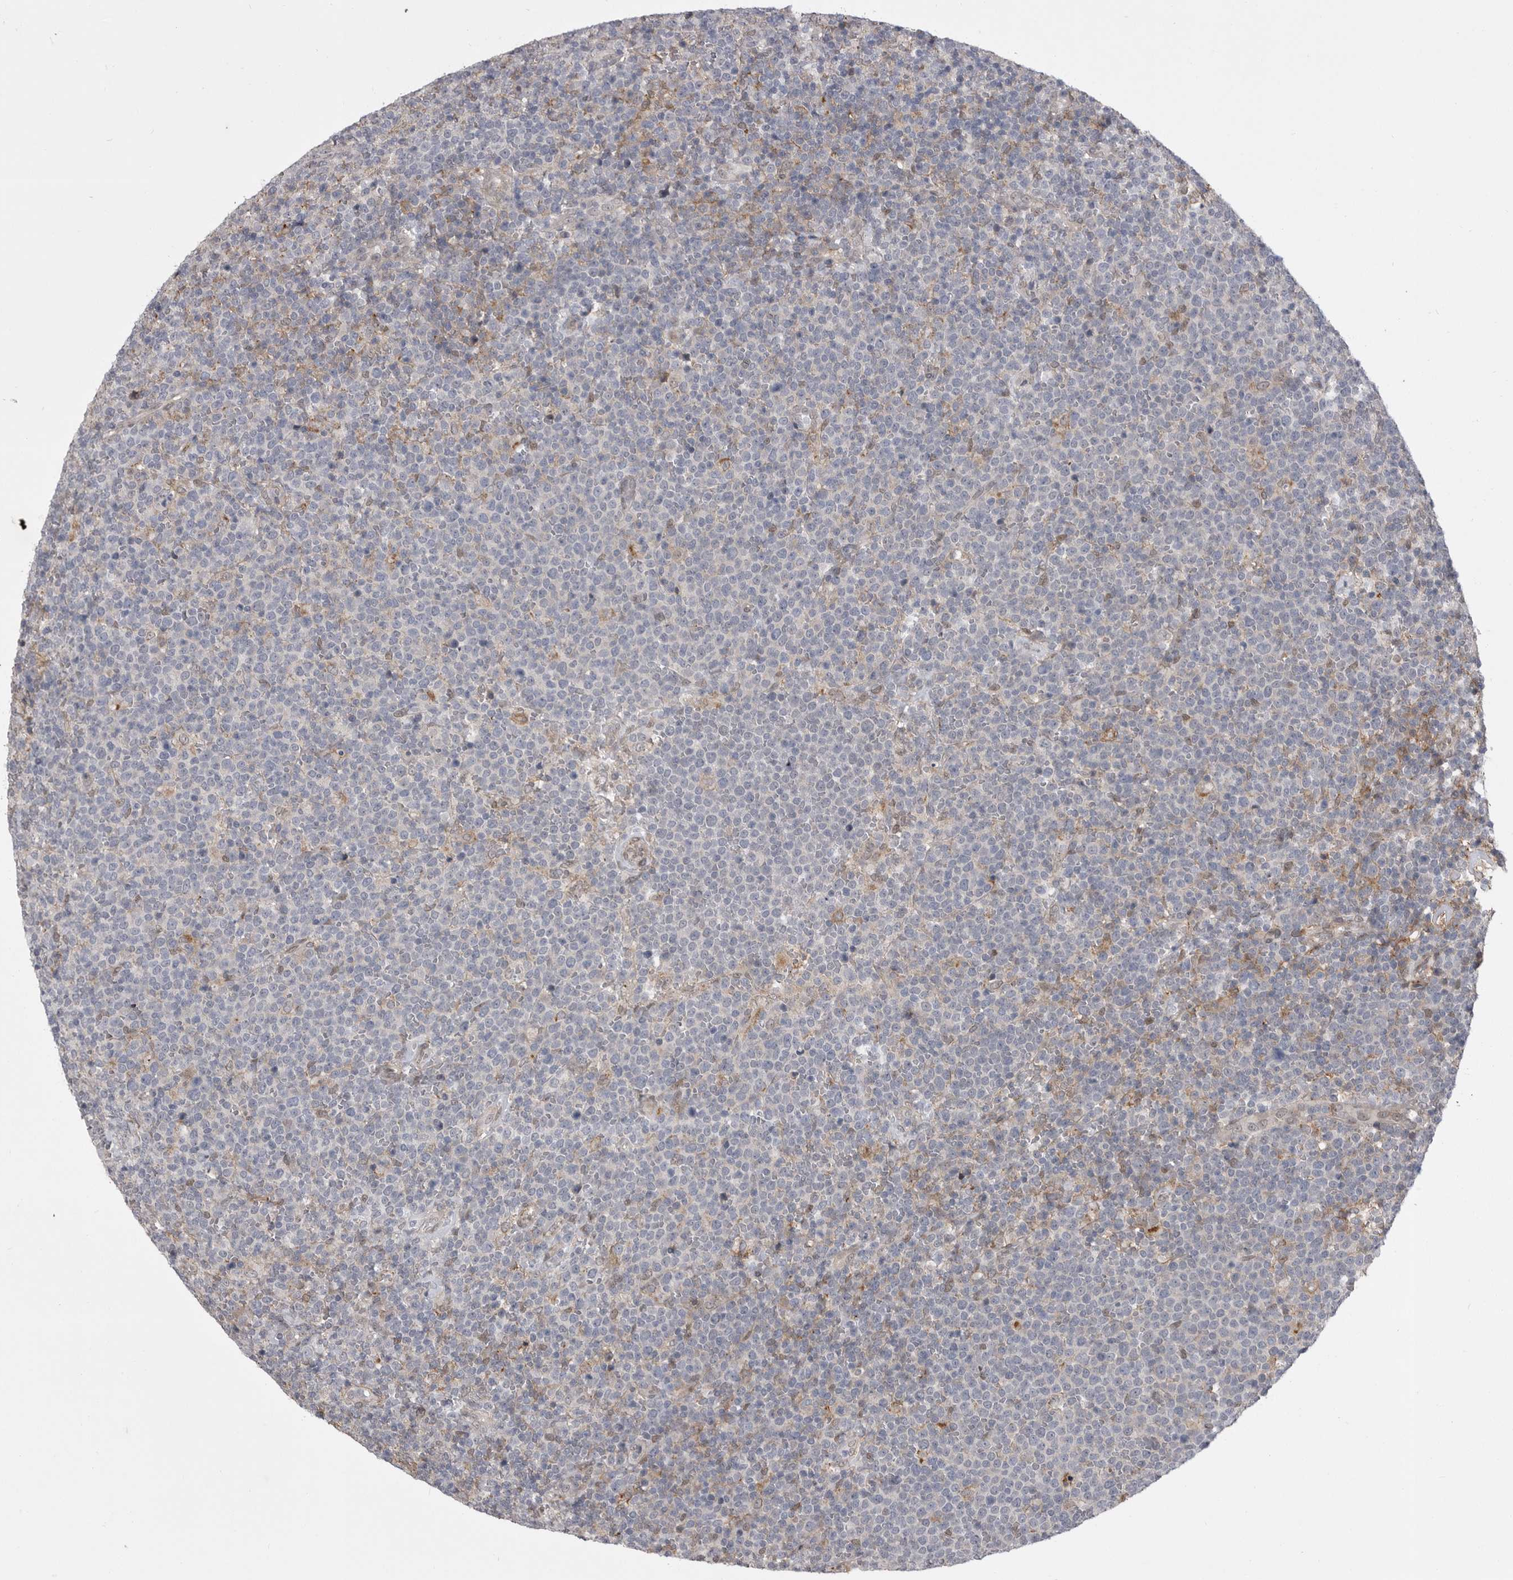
{"staining": {"intensity": "negative", "quantity": "none", "location": "none"}, "tissue": "lymphoma", "cell_type": "Tumor cells", "image_type": "cancer", "snomed": [{"axis": "morphology", "description": "Malignant lymphoma, non-Hodgkin's type, High grade"}, {"axis": "topography", "description": "Lymph node"}], "caption": "This is a histopathology image of IHC staining of lymphoma, which shows no positivity in tumor cells. (Brightfield microscopy of DAB (3,3'-diaminobenzidine) immunohistochemistry at high magnification).", "gene": "ABL1", "patient": {"sex": "male", "age": 61}}